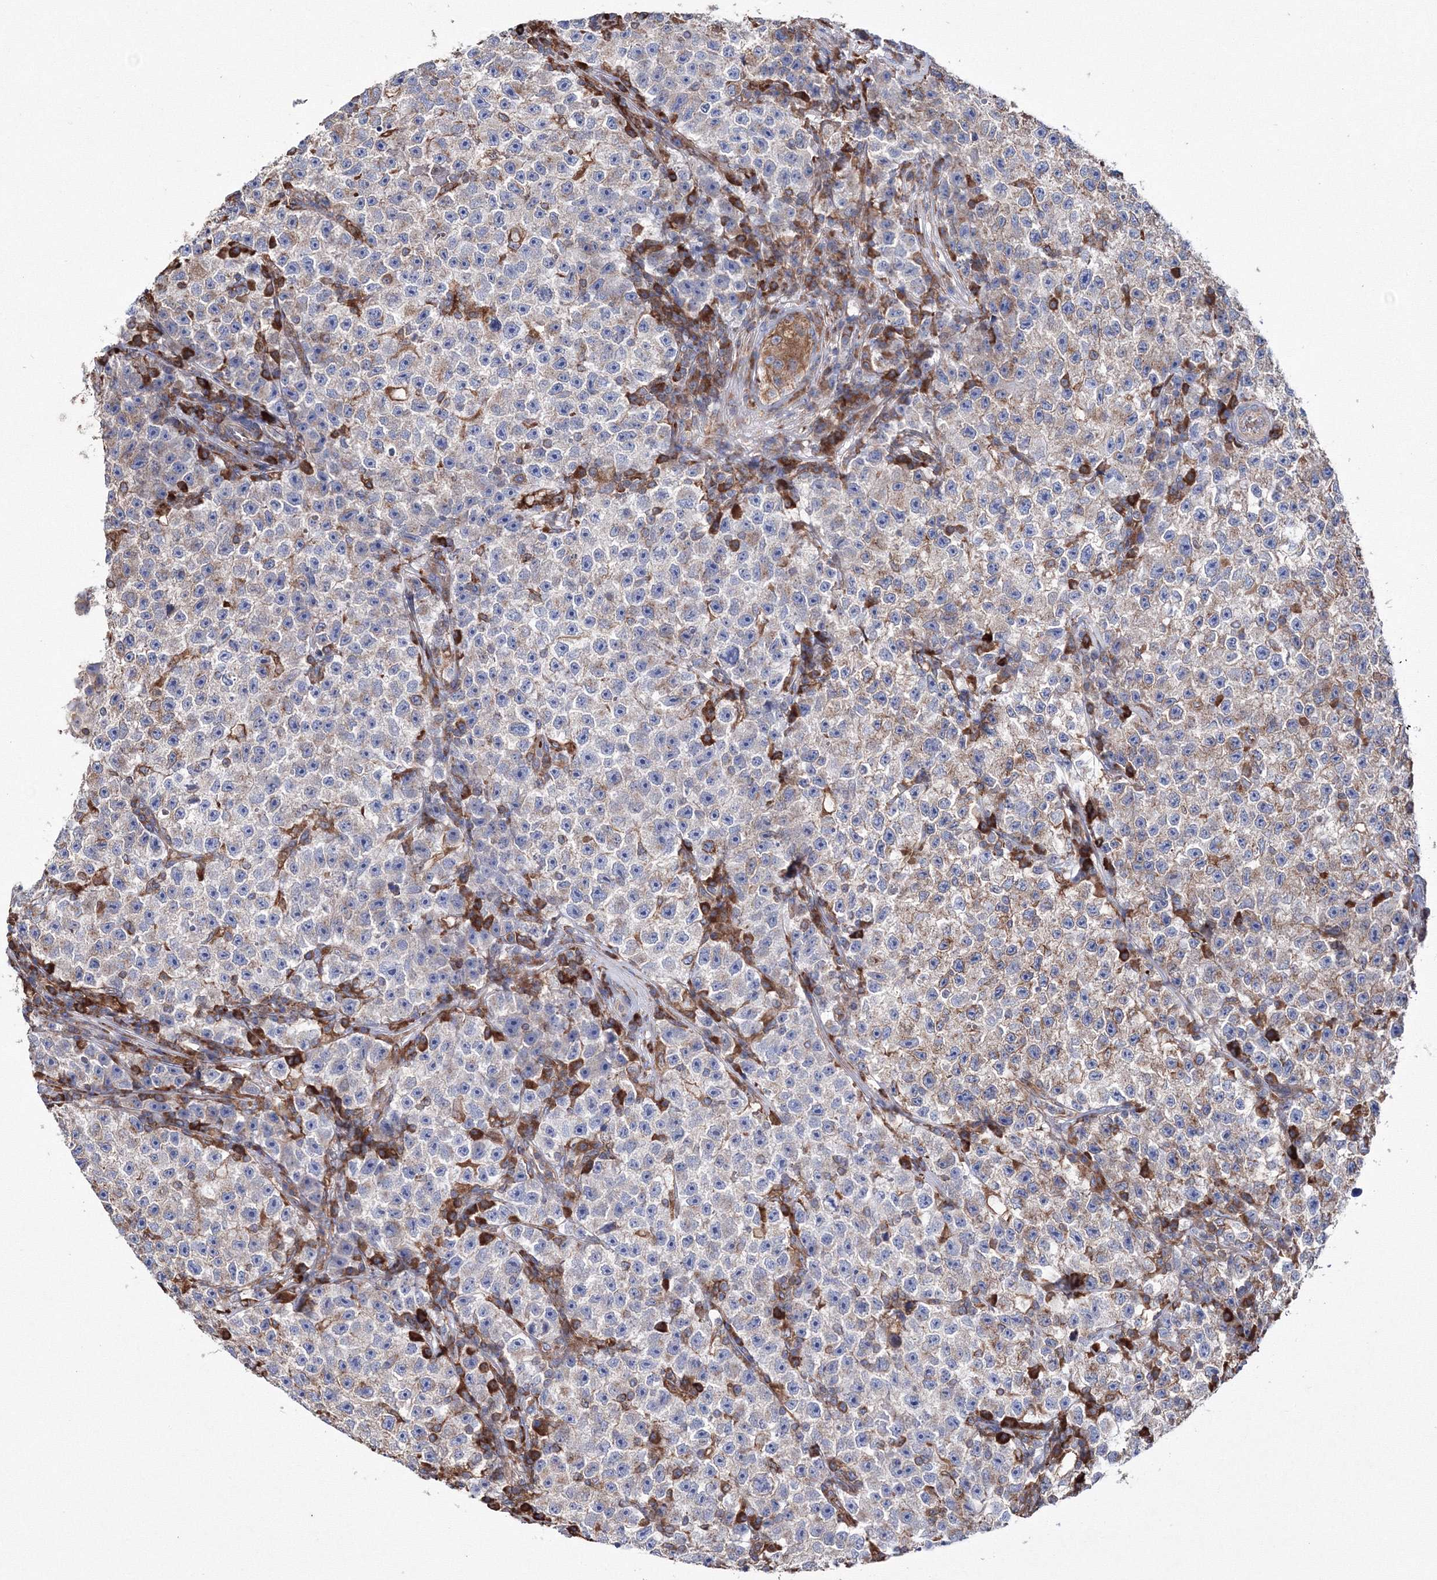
{"staining": {"intensity": "weak", "quantity": "25%-75%", "location": "cytoplasmic/membranous"}, "tissue": "testis cancer", "cell_type": "Tumor cells", "image_type": "cancer", "snomed": [{"axis": "morphology", "description": "Seminoma, NOS"}, {"axis": "topography", "description": "Testis"}], "caption": "Immunohistochemical staining of testis cancer demonstrates weak cytoplasmic/membranous protein staining in about 25%-75% of tumor cells.", "gene": "VPS8", "patient": {"sex": "male", "age": 22}}